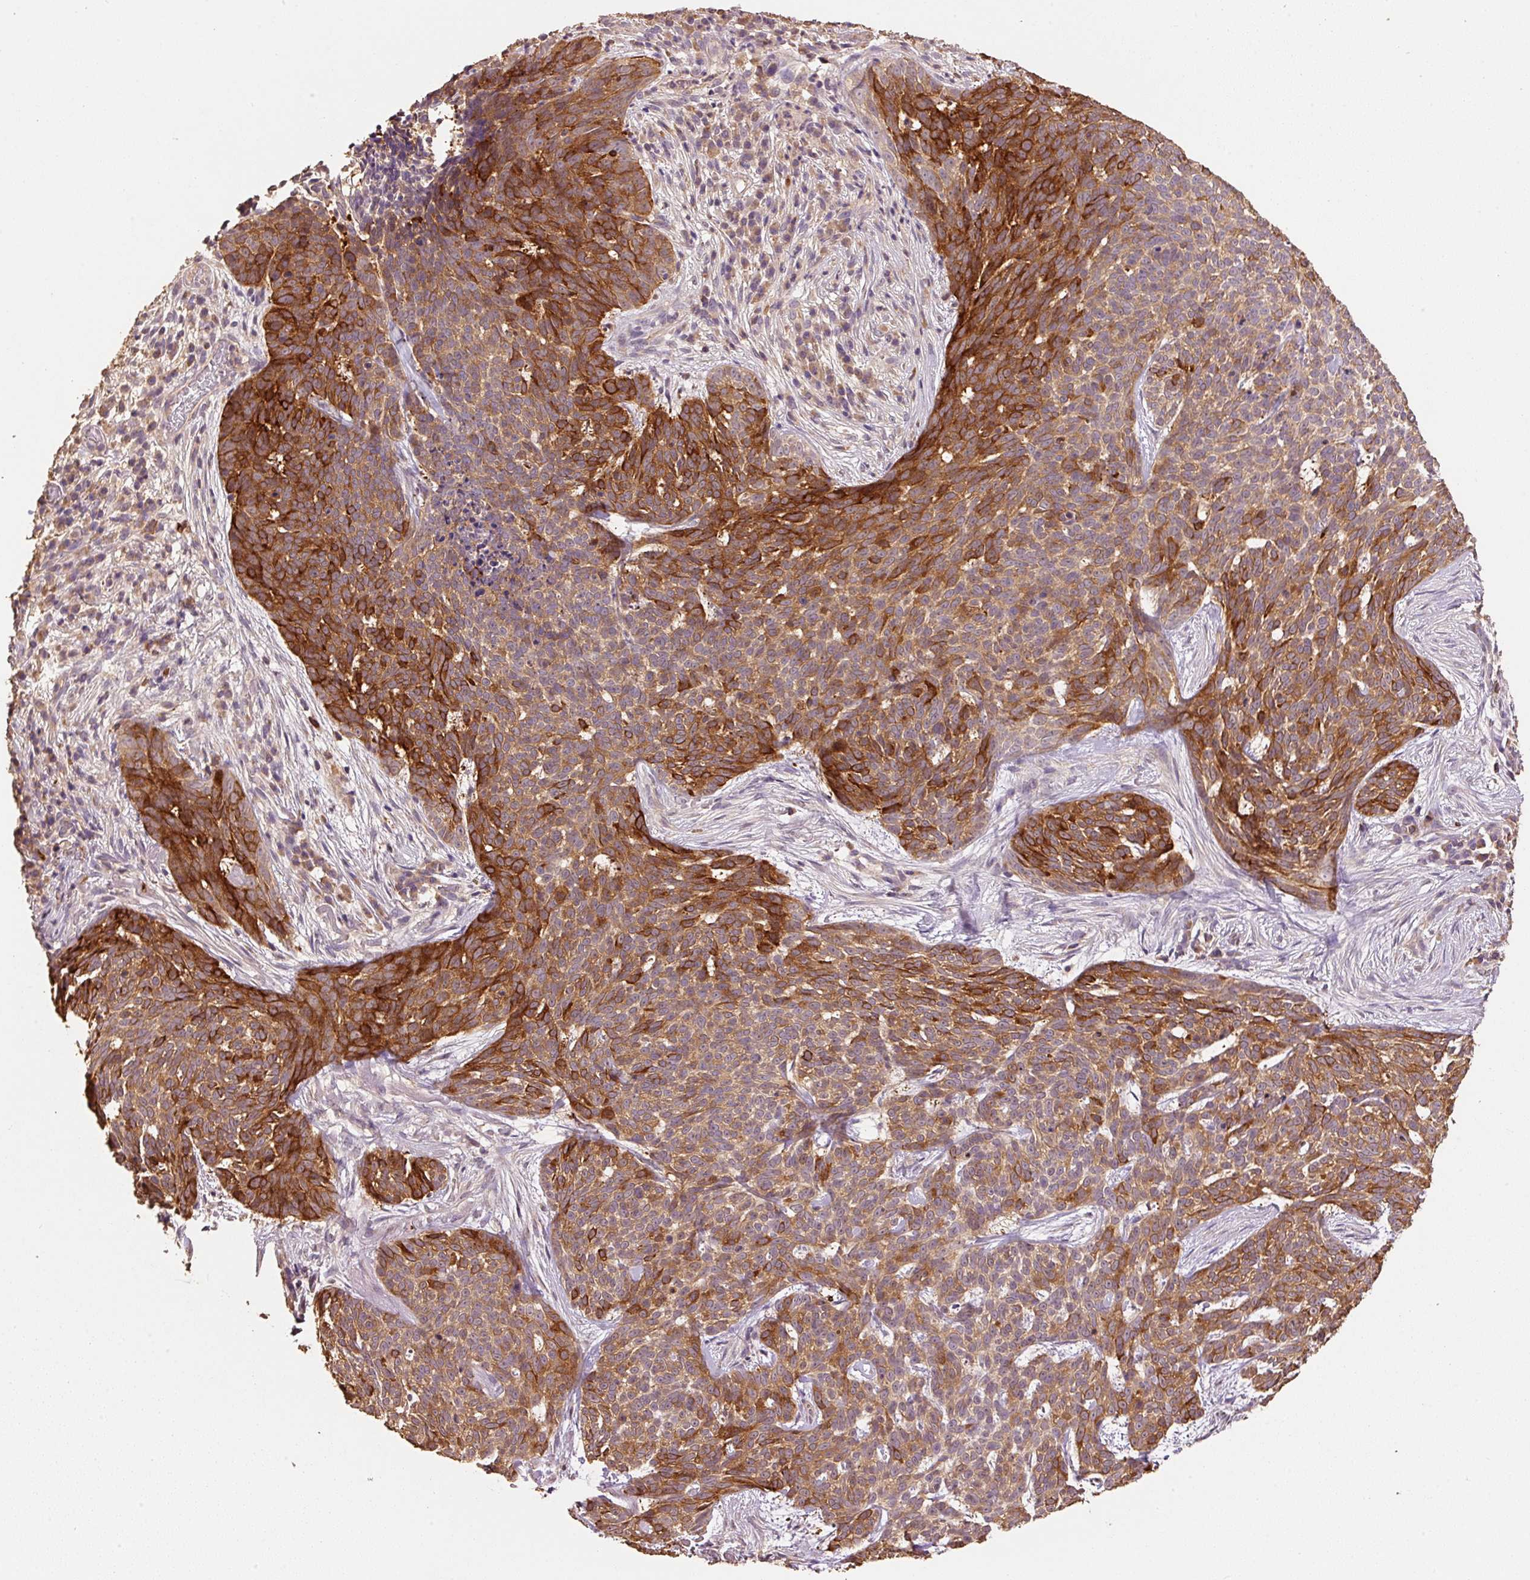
{"staining": {"intensity": "strong", "quantity": ">75%", "location": "cytoplasmic/membranous,nuclear"}, "tissue": "skin cancer", "cell_type": "Tumor cells", "image_type": "cancer", "snomed": [{"axis": "morphology", "description": "Basal cell carcinoma"}, {"axis": "topography", "description": "Skin"}], "caption": "Immunohistochemistry (DAB (3,3'-diaminobenzidine)) staining of human basal cell carcinoma (skin) reveals strong cytoplasmic/membranous and nuclear protein staining in approximately >75% of tumor cells.", "gene": "HERC2", "patient": {"sex": "female", "age": 93}}